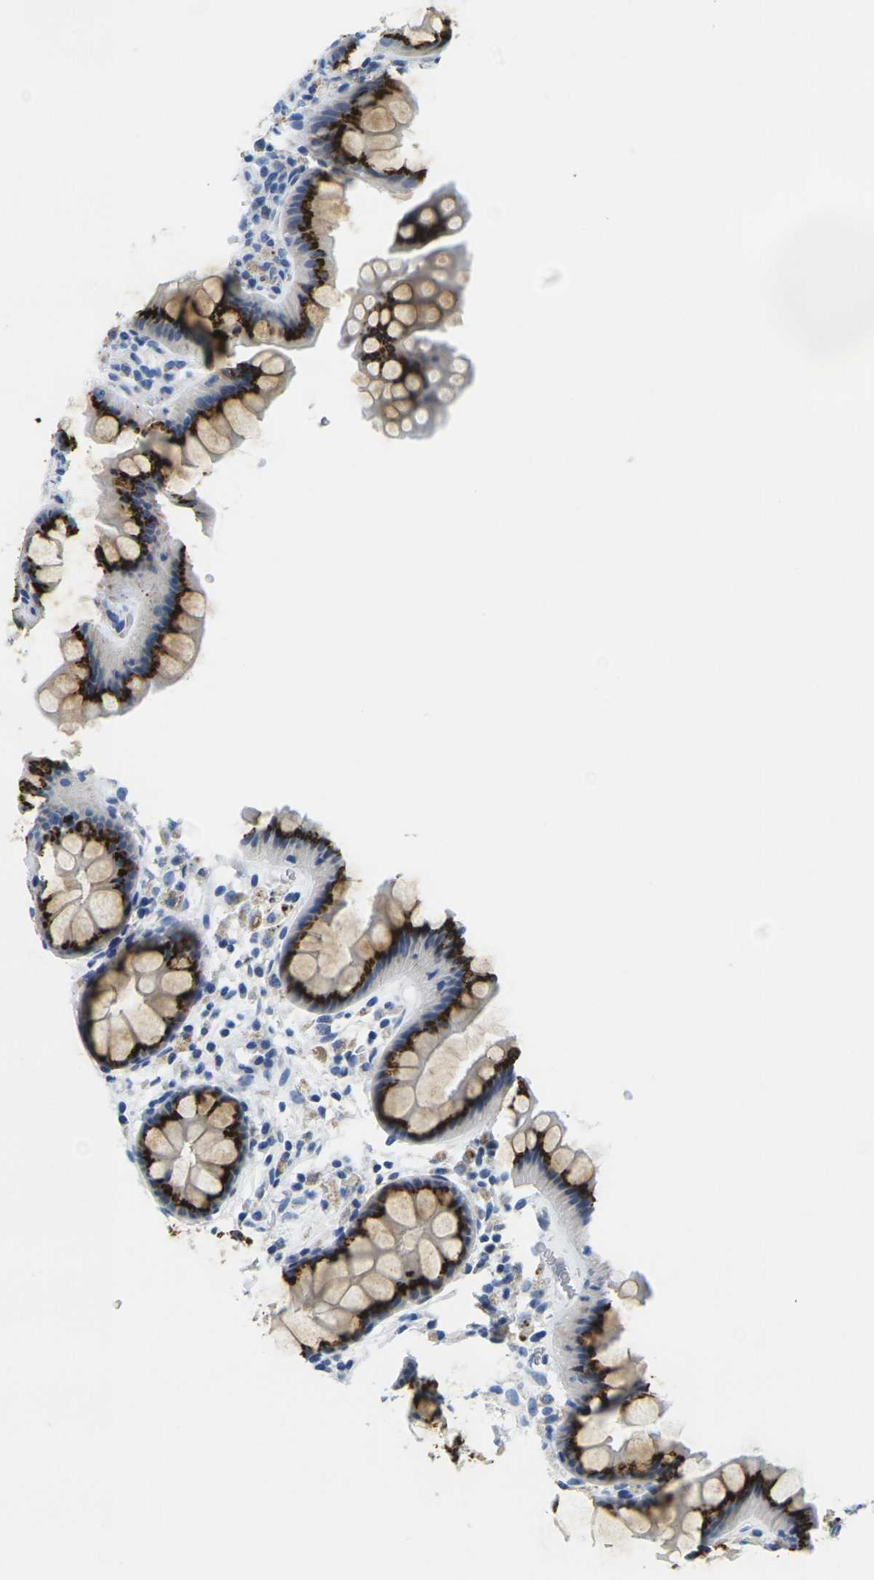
{"staining": {"intensity": "negative", "quantity": "none", "location": "none"}, "tissue": "colon", "cell_type": "Endothelial cells", "image_type": "normal", "snomed": [{"axis": "morphology", "description": "Normal tissue, NOS"}, {"axis": "topography", "description": "Colon"}], "caption": "This is an IHC micrograph of normal human colon. There is no staining in endothelial cells.", "gene": "FAM3D", "patient": {"sex": "female", "age": 55}}